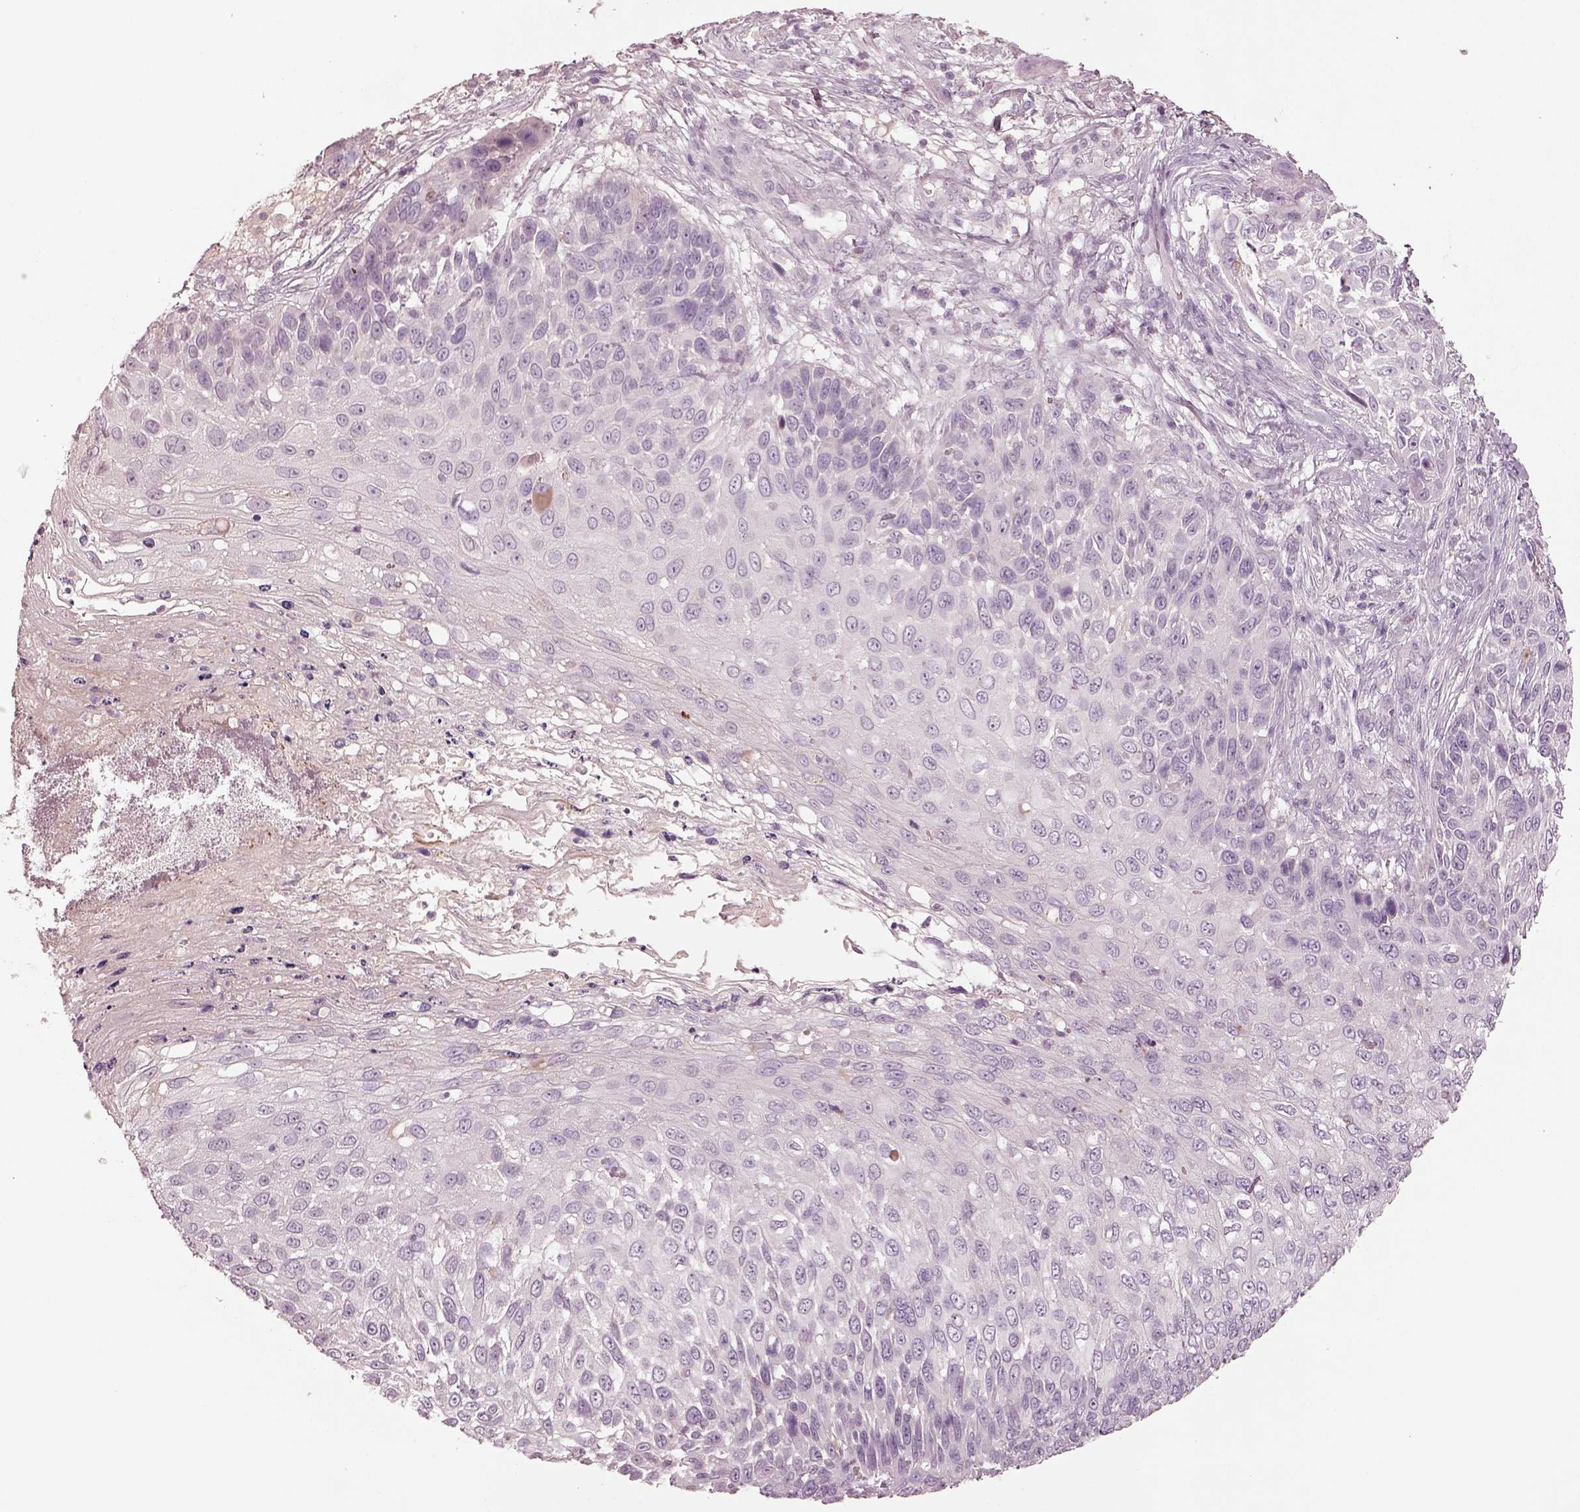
{"staining": {"intensity": "negative", "quantity": "none", "location": "none"}, "tissue": "skin cancer", "cell_type": "Tumor cells", "image_type": "cancer", "snomed": [{"axis": "morphology", "description": "Squamous cell carcinoma, NOS"}, {"axis": "topography", "description": "Skin"}], "caption": "Skin cancer (squamous cell carcinoma) was stained to show a protein in brown. There is no significant positivity in tumor cells. Brightfield microscopy of IHC stained with DAB (3,3'-diaminobenzidine) (brown) and hematoxylin (blue), captured at high magnification.", "gene": "SPATA6L", "patient": {"sex": "male", "age": 92}}